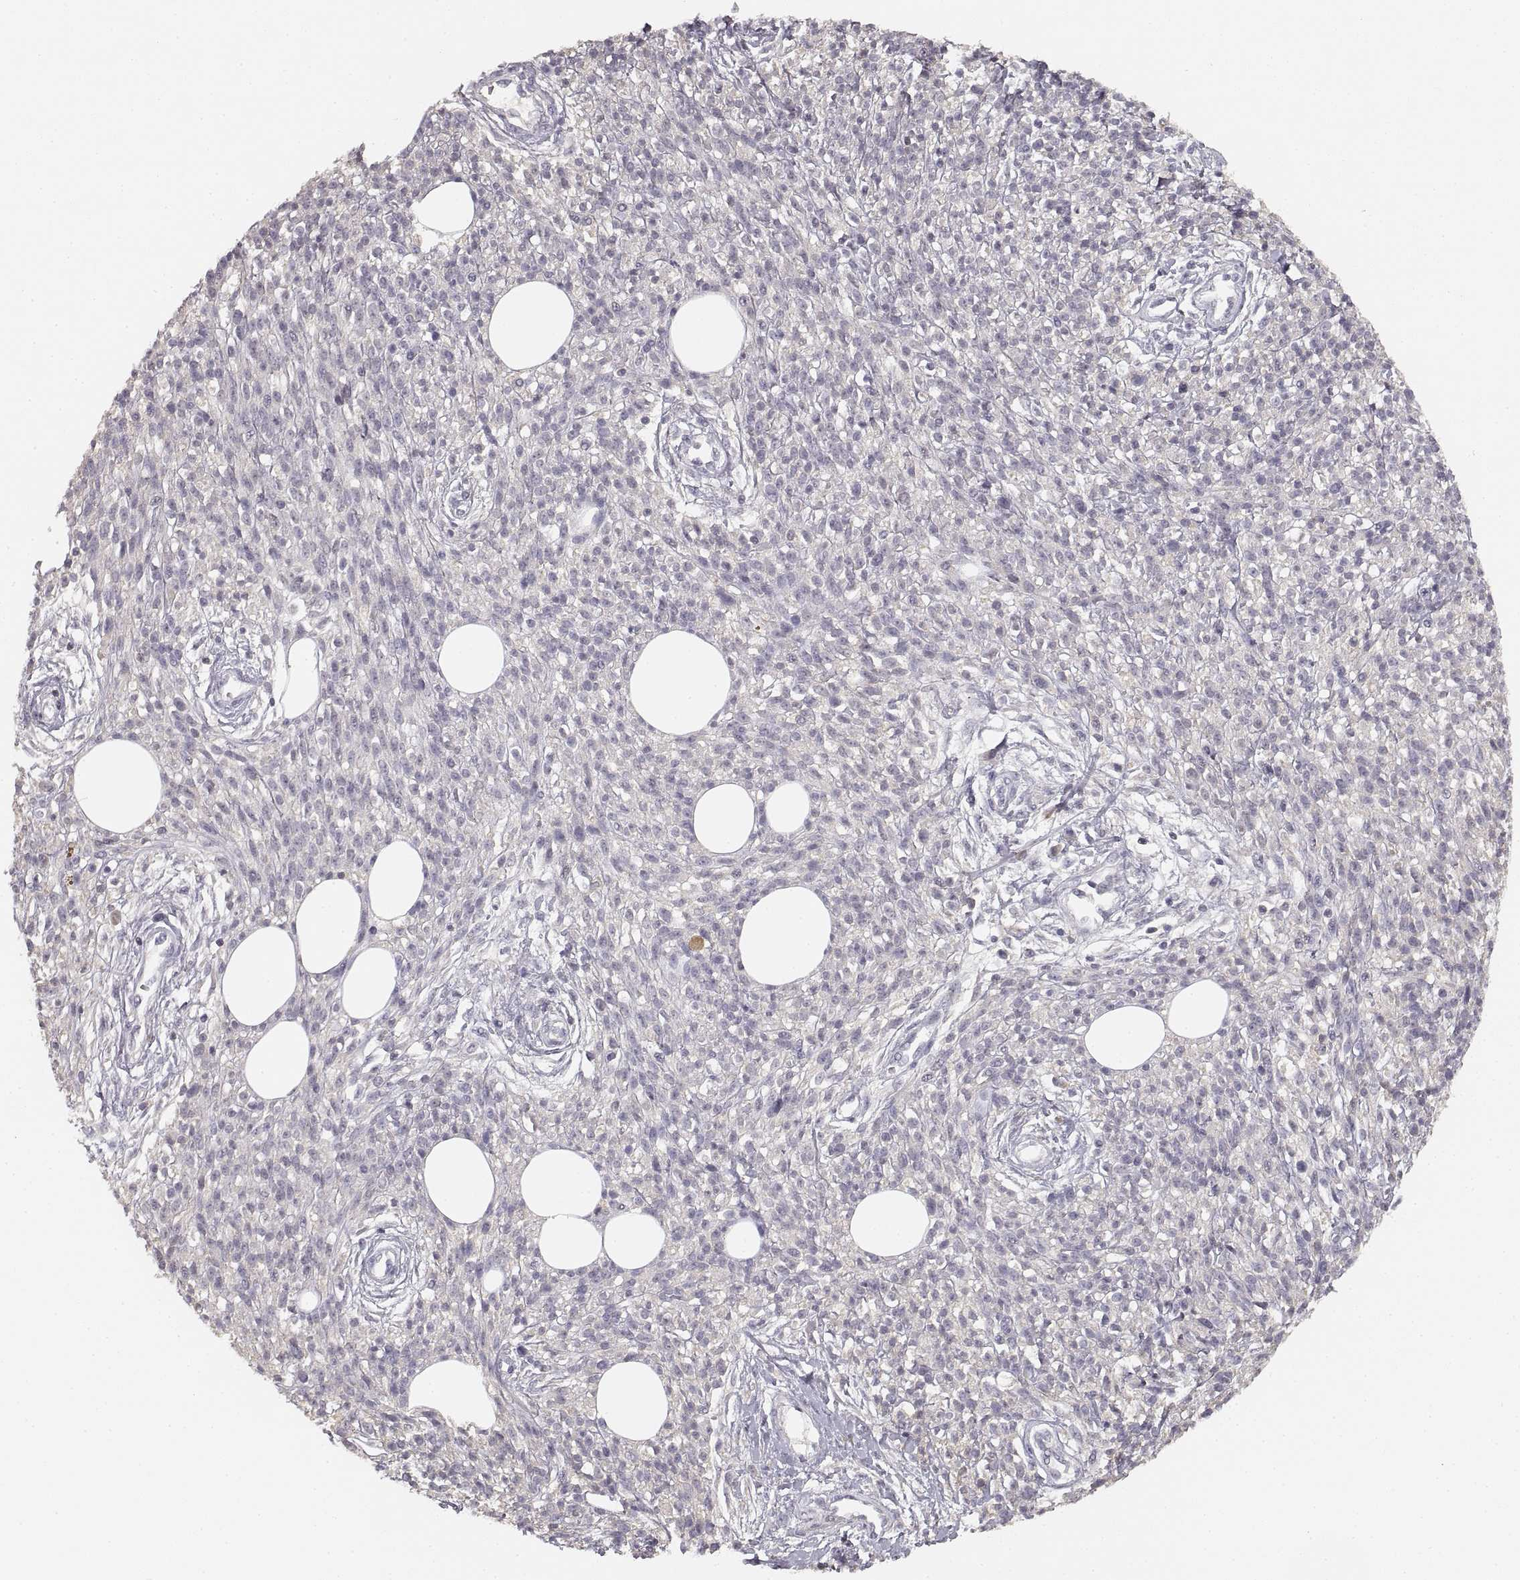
{"staining": {"intensity": "negative", "quantity": "none", "location": "none"}, "tissue": "melanoma", "cell_type": "Tumor cells", "image_type": "cancer", "snomed": [{"axis": "morphology", "description": "Malignant melanoma, NOS"}, {"axis": "topography", "description": "Skin"}, {"axis": "topography", "description": "Skin of trunk"}], "caption": "This is an immunohistochemistry (IHC) histopathology image of malignant melanoma. There is no expression in tumor cells.", "gene": "RUNDC3A", "patient": {"sex": "male", "age": 74}}